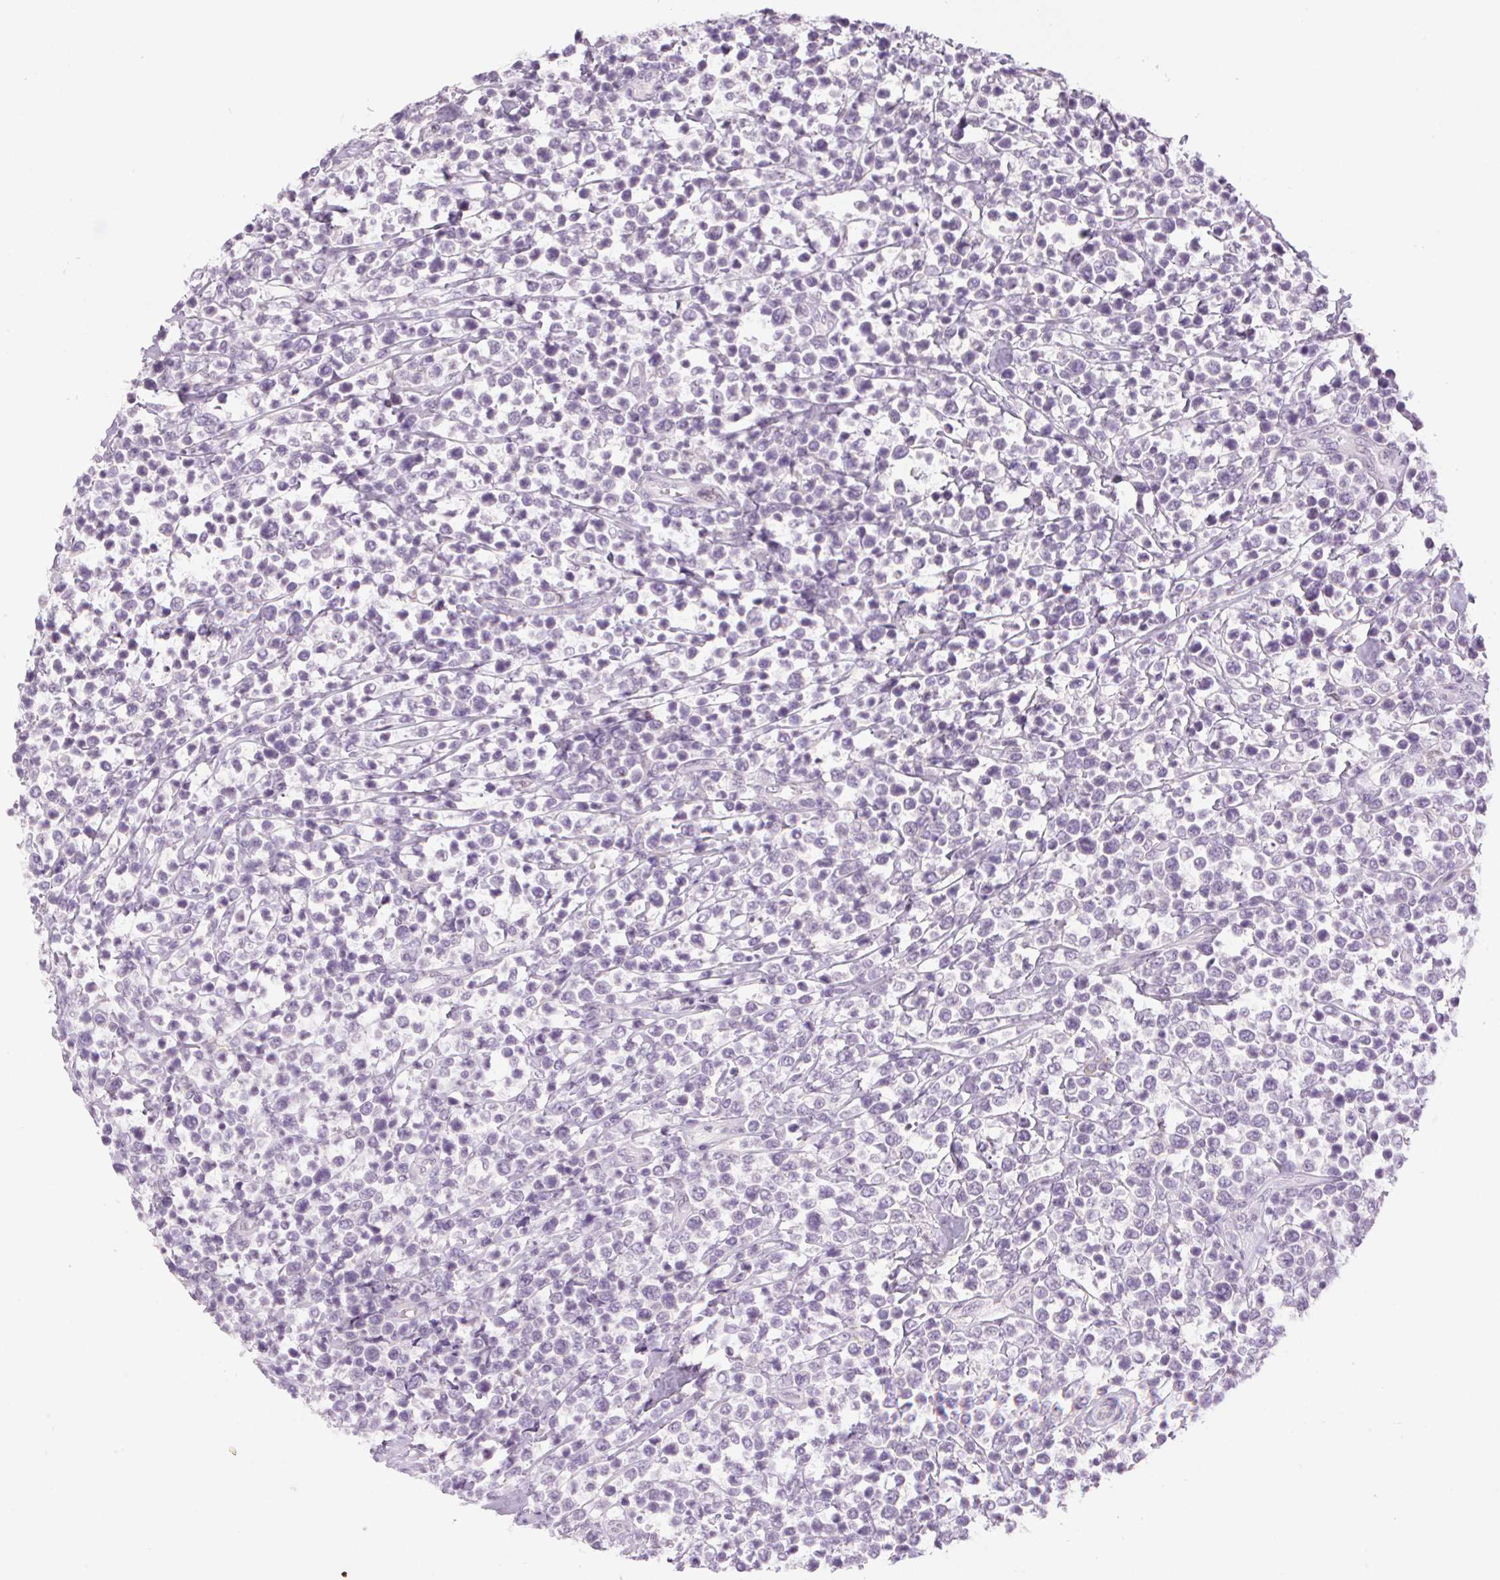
{"staining": {"intensity": "negative", "quantity": "none", "location": "none"}, "tissue": "lymphoma", "cell_type": "Tumor cells", "image_type": "cancer", "snomed": [{"axis": "morphology", "description": "Malignant lymphoma, non-Hodgkin's type, High grade"}, {"axis": "topography", "description": "Soft tissue"}], "caption": "Tumor cells show no significant positivity in malignant lymphoma, non-Hodgkin's type (high-grade). (DAB immunohistochemistry, high magnification).", "gene": "KRT1", "patient": {"sex": "female", "age": 56}}